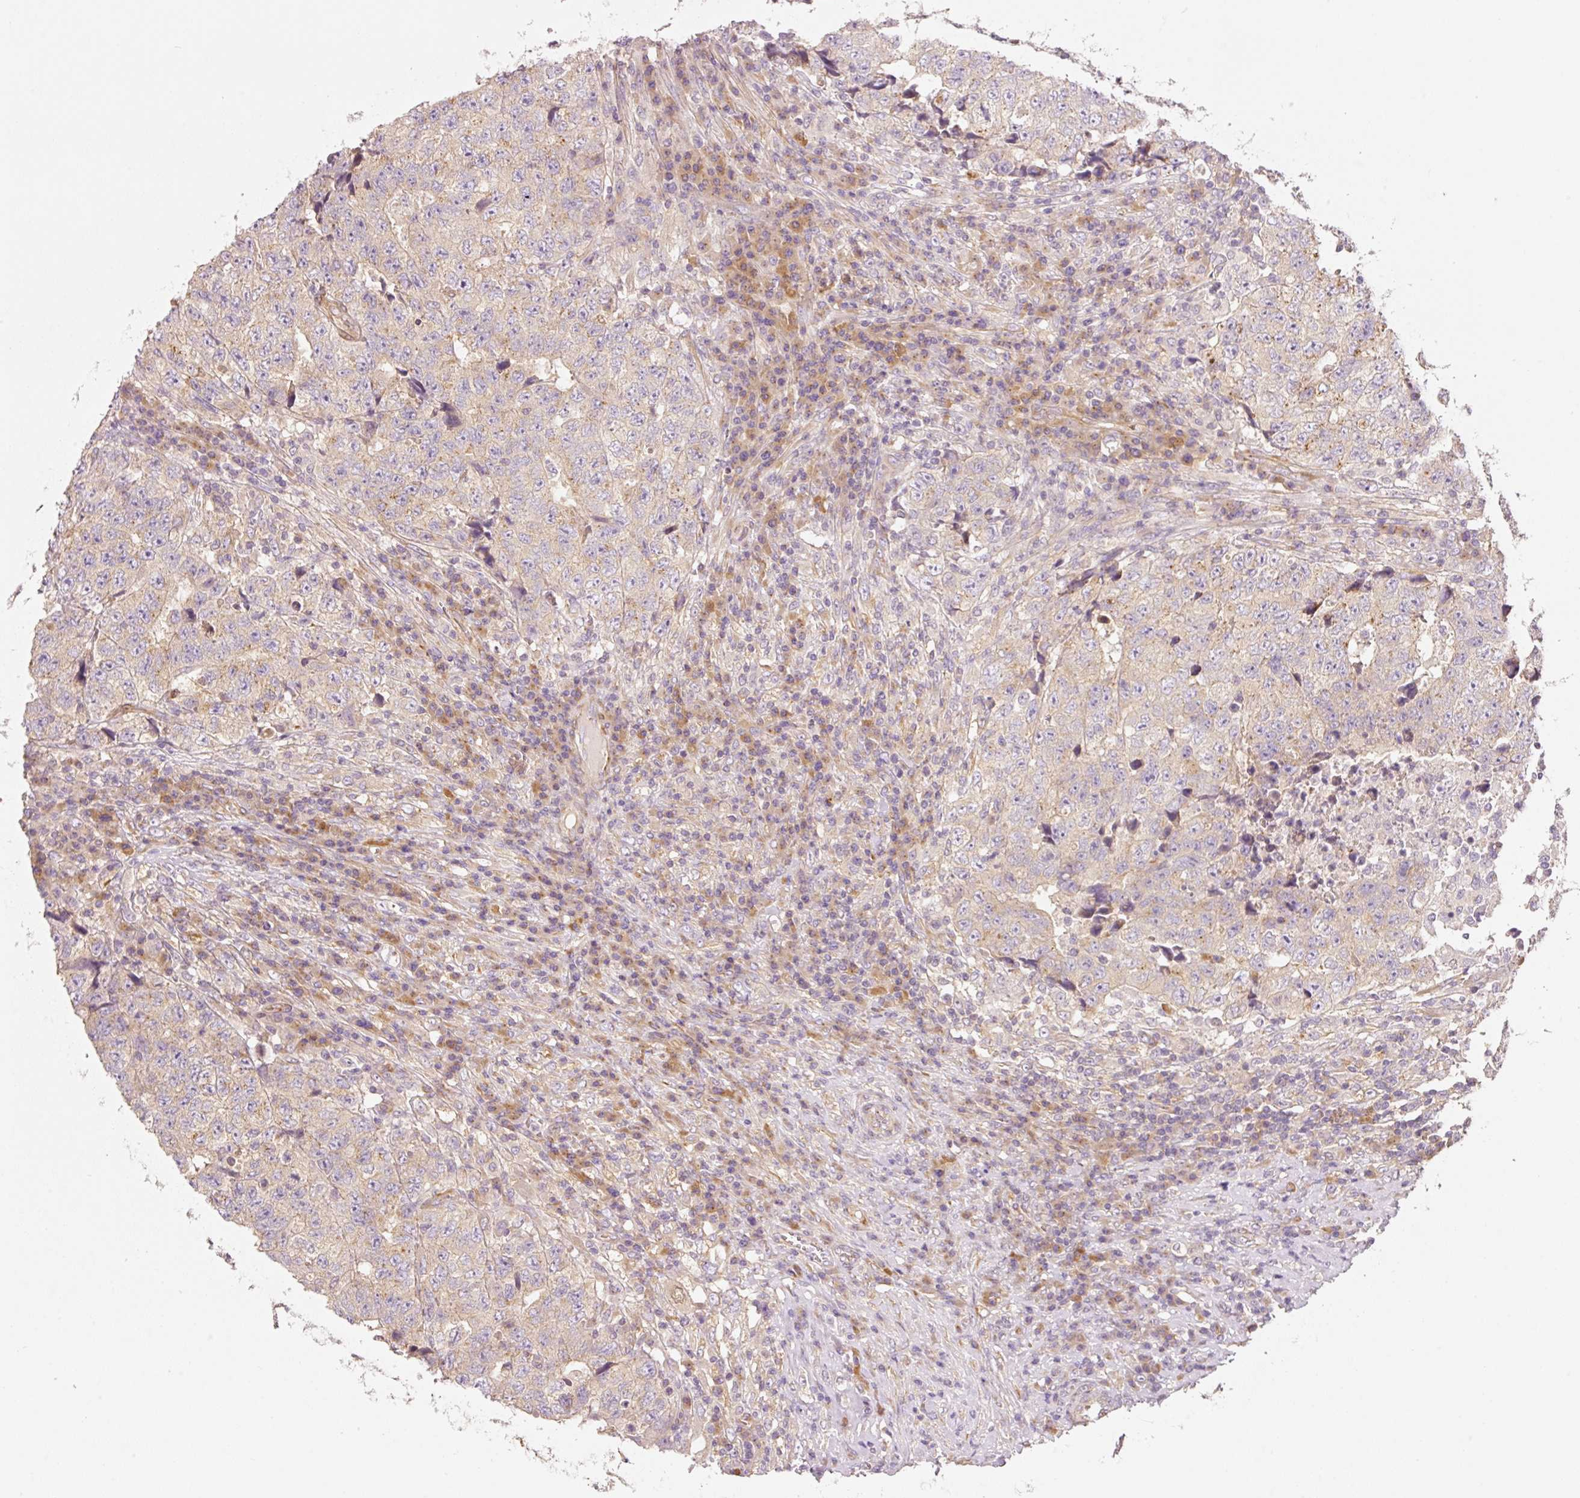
{"staining": {"intensity": "weak", "quantity": "25%-75%", "location": "cytoplasmic/membranous"}, "tissue": "testis cancer", "cell_type": "Tumor cells", "image_type": "cancer", "snomed": [{"axis": "morphology", "description": "Necrosis, NOS"}, {"axis": "morphology", "description": "Carcinoma, Embryonal, NOS"}, {"axis": "topography", "description": "Testis"}], "caption": "Approximately 25%-75% of tumor cells in embryonal carcinoma (testis) show weak cytoplasmic/membranous protein staining as visualized by brown immunohistochemical staining.", "gene": "RNF167", "patient": {"sex": "male", "age": 19}}